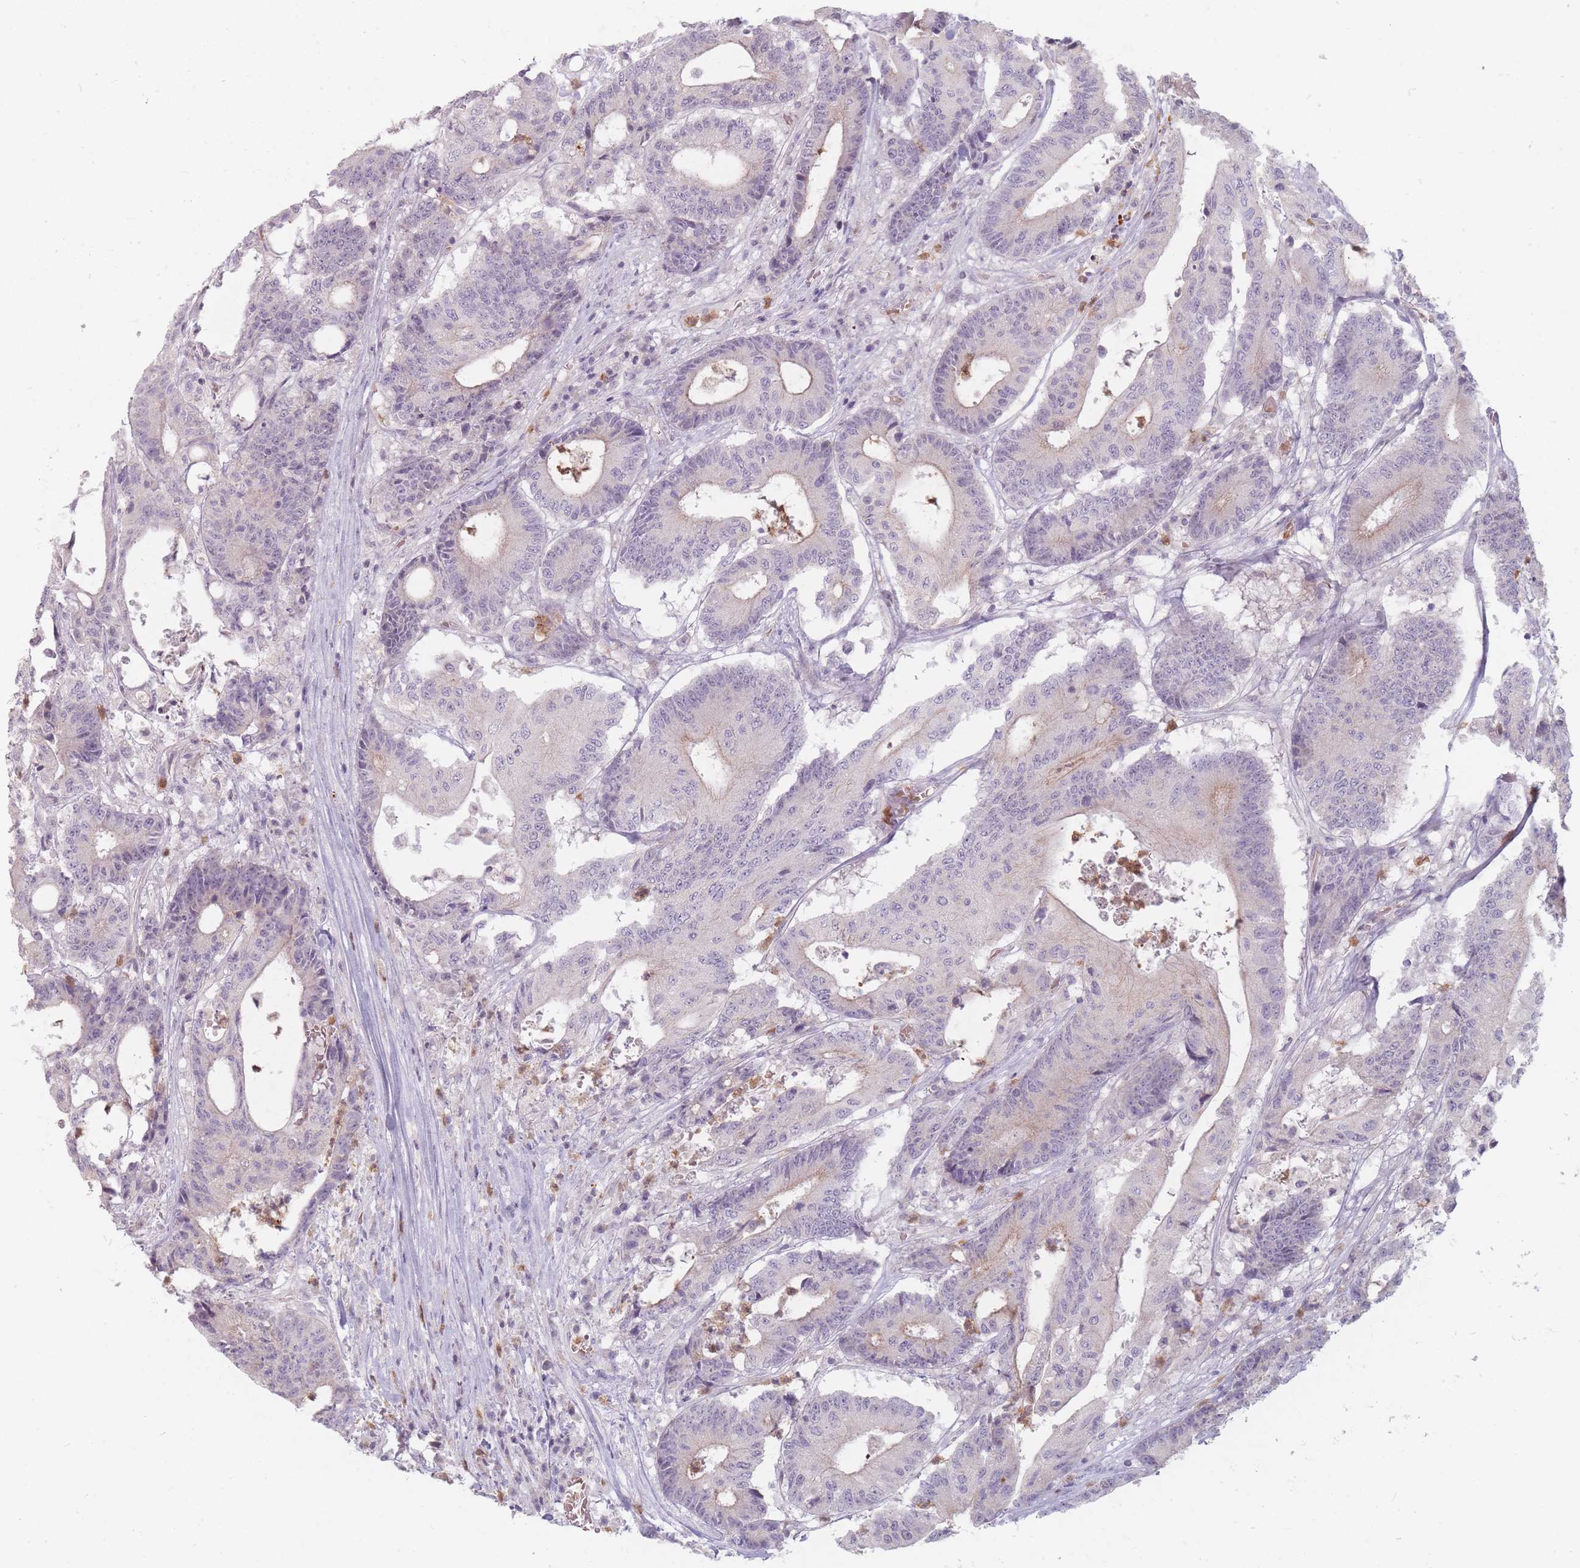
{"staining": {"intensity": "negative", "quantity": "none", "location": "none"}, "tissue": "colorectal cancer", "cell_type": "Tumor cells", "image_type": "cancer", "snomed": [{"axis": "morphology", "description": "Adenocarcinoma, NOS"}, {"axis": "topography", "description": "Colon"}], "caption": "IHC of colorectal cancer exhibits no expression in tumor cells. (Immunohistochemistry, brightfield microscopy, high magnification).", "gene": "CHCHD7", "patient": {"sex": "female", "age": 84}}